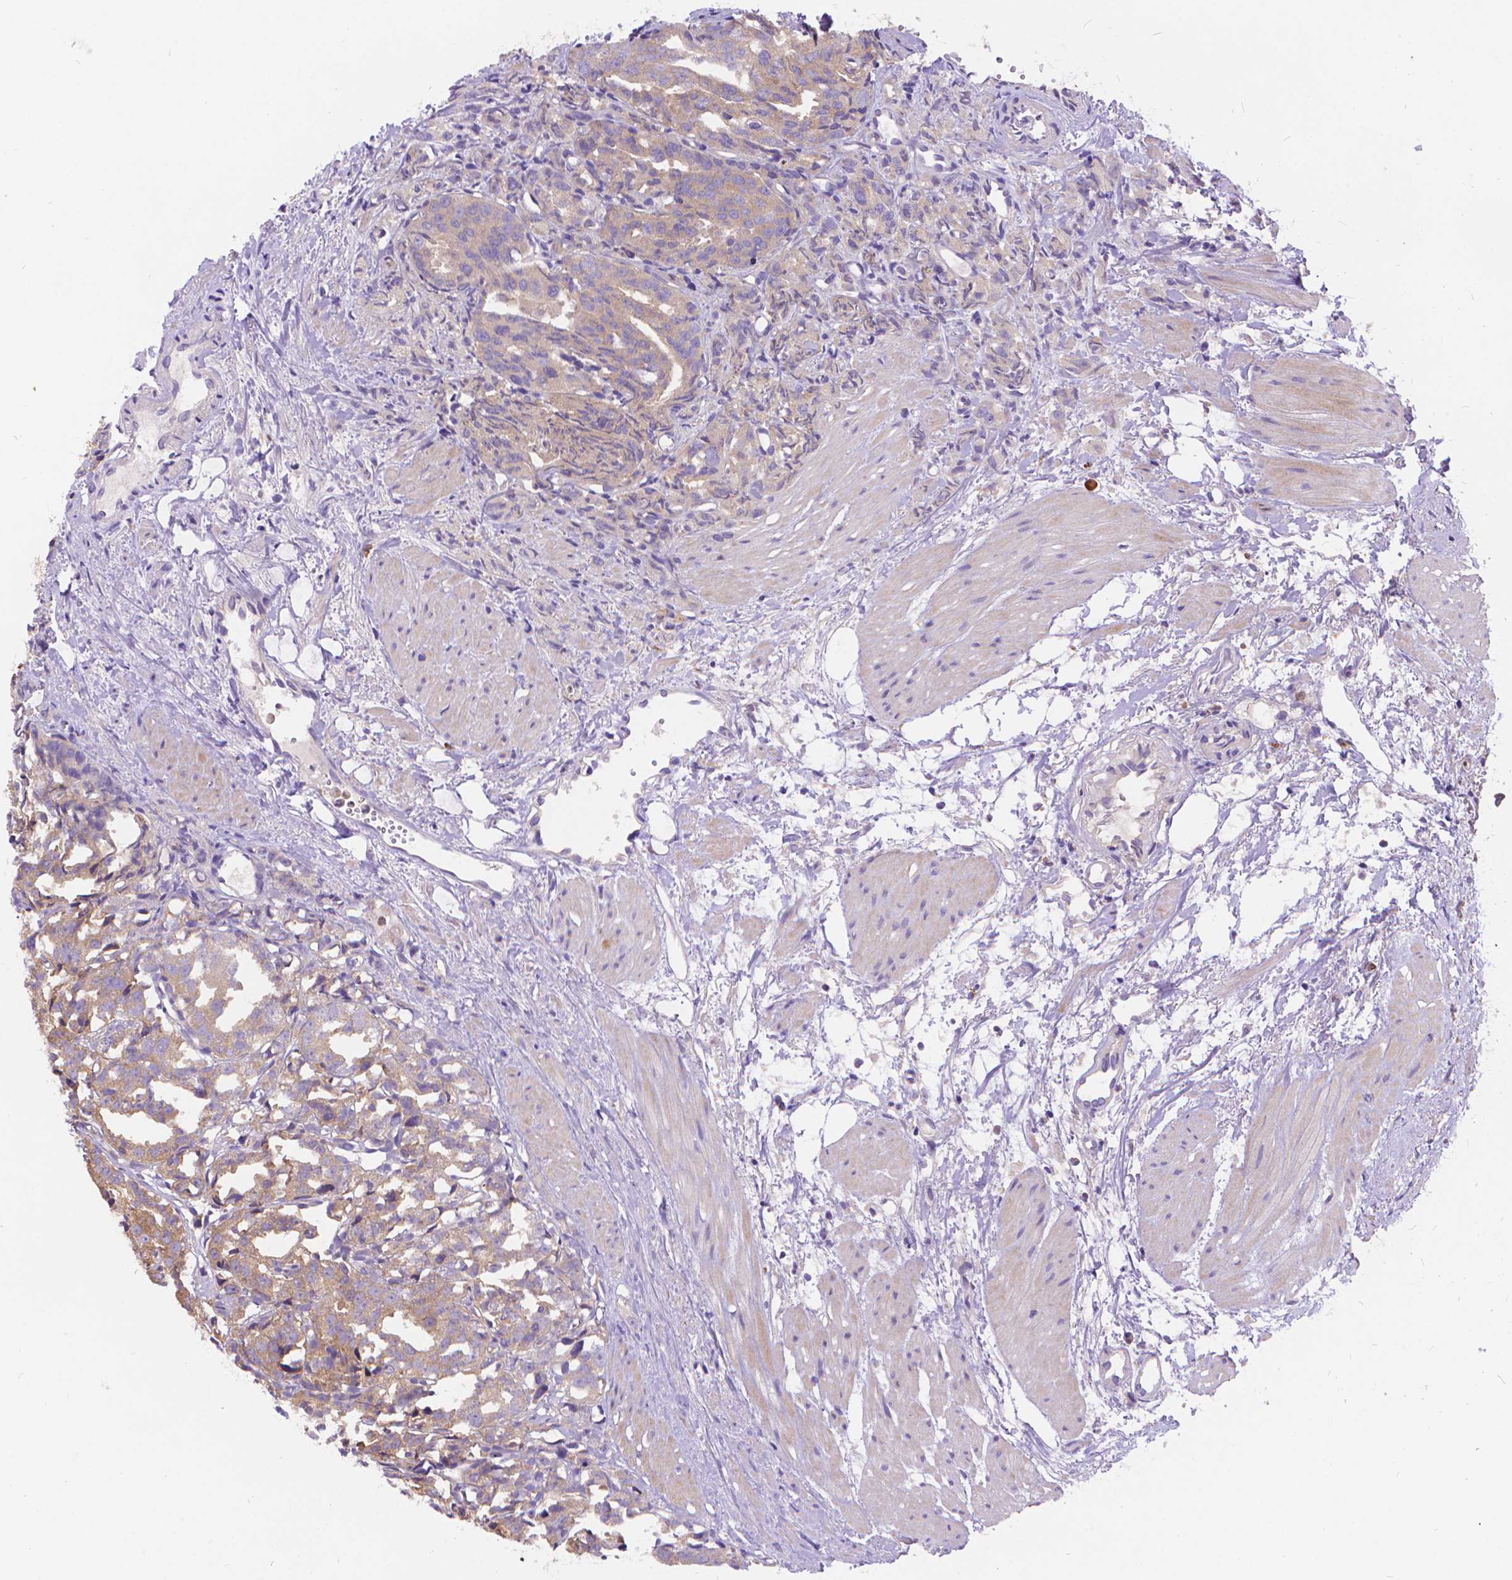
{"staining": {"intensity": "moderate", "quantity": ">75%", "location": "cytoplasmic/membranous"}, "tissue": "prostate cancer", "cell_type": "Tumor cells", "image_type": "cancer", "snomed": [{"axis": "morphology", "description": "Adenocarcinoma, High grade"}, {"axis": "topography", "description": "Prostate"}], "caption": "Moderate cytoplasmic/membranous expression for a protein is appreciated in approximately >75% of tumor cells of prostate cancer using IHC.", "gene": "ARAP1", "patient": {"sex": "male", "age": 53}}